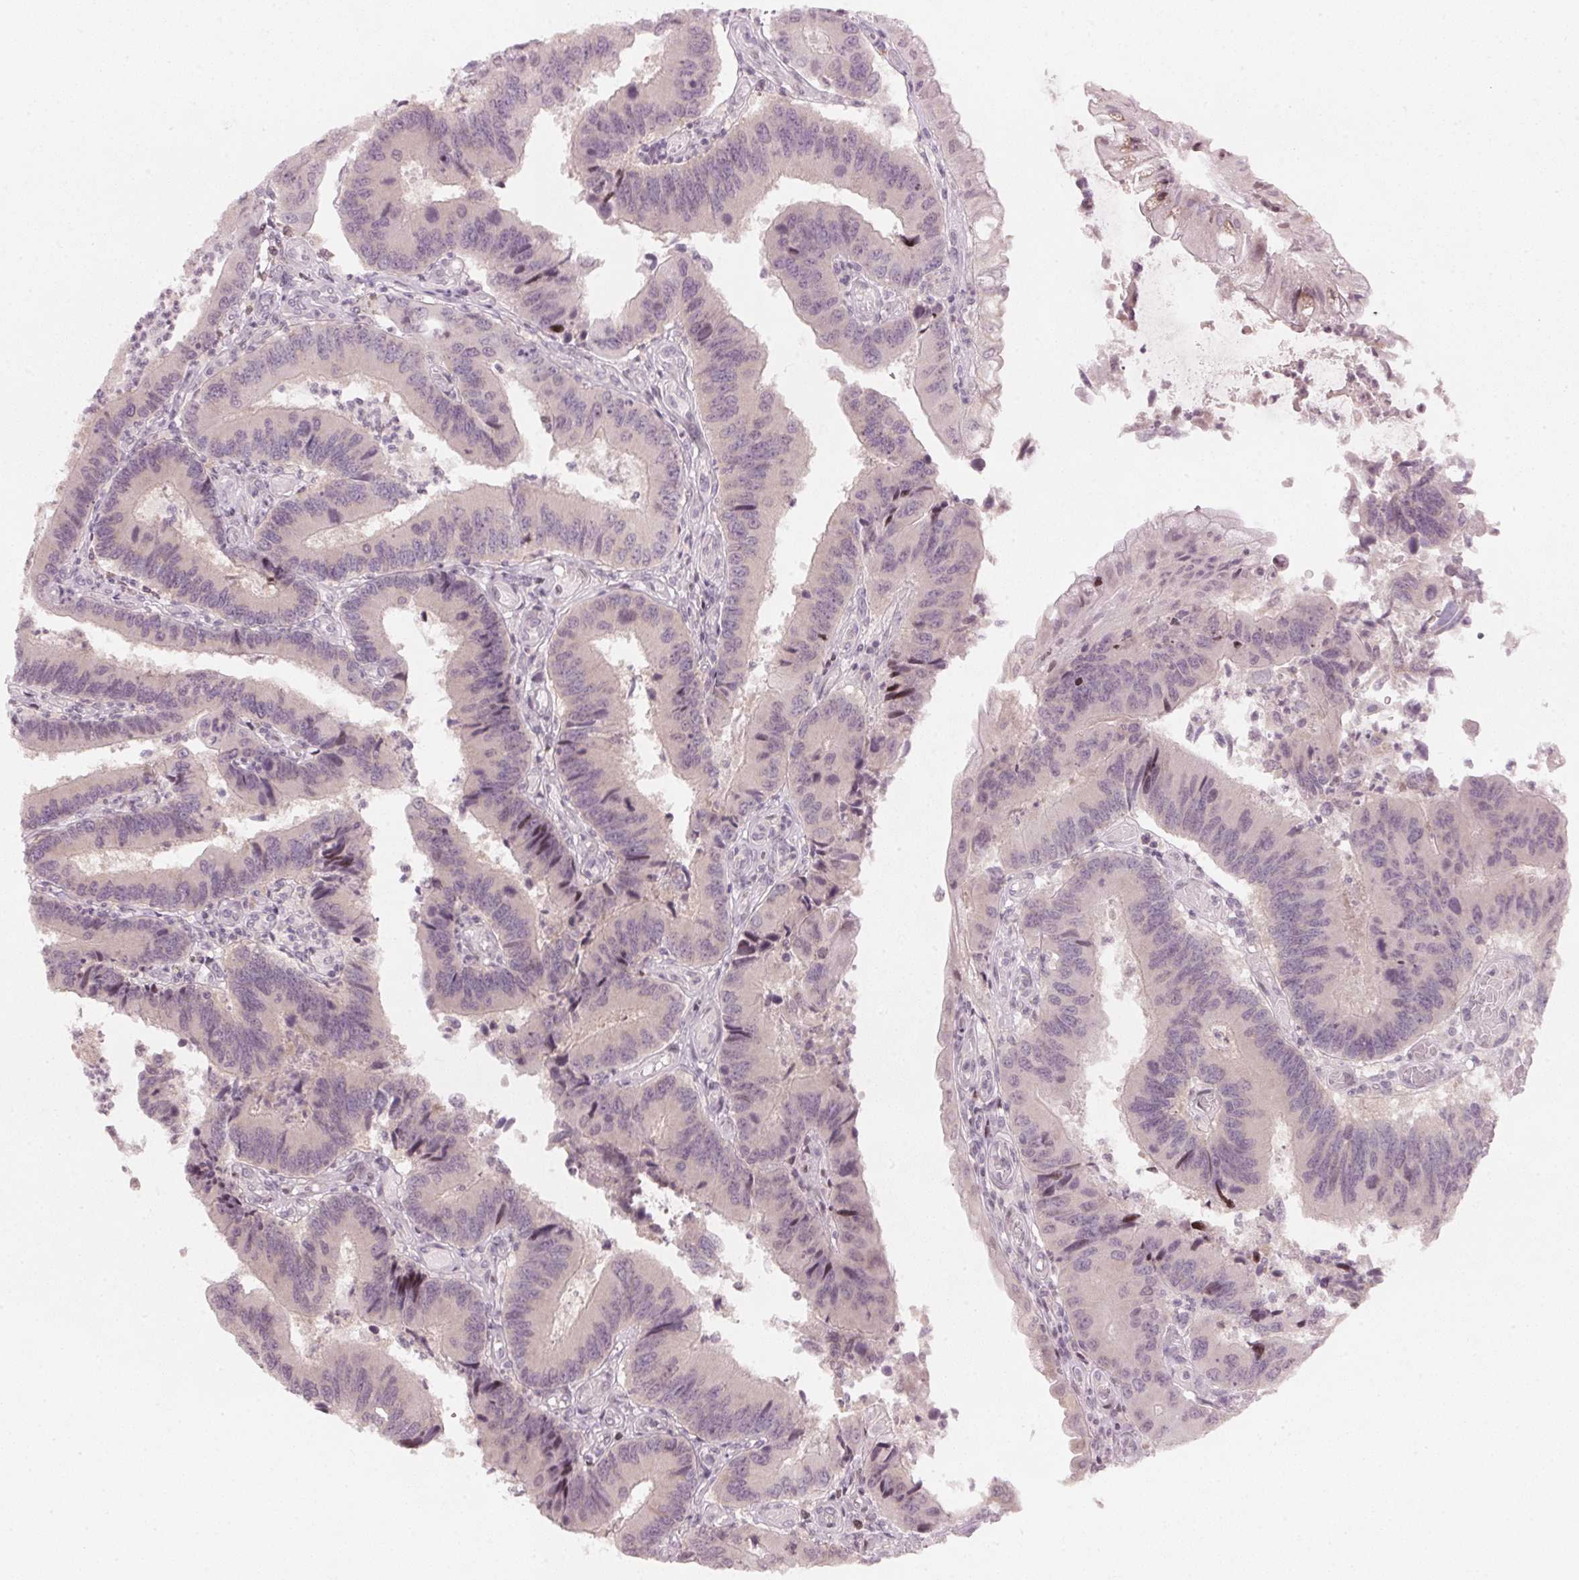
{"staining": {"intensity": "negative", "quantity": "none", "location": "none"}, "tissue": "colorectal cancer", "cell_type": "Tumor cells", "image_type": "cancer", "snomed": [{"axis": "morphology", "description": "Adenocarcinoma, NOS"}, {"axis": "topography", "description": "Colon"}], "caption": "Adenocarcinoma (colorectal) was stained to show a protein in brown. There is no significant positivity in tumor cells. Brightfield microscopy of immunohistochemistry (IHC) stained with DAB (3,3'-diaminobenzidine) (brown) and hematoxylin (blue), captured at high magnification.", "gene": "SFRP4", "patient": {"sex": "female", "age": 67}}